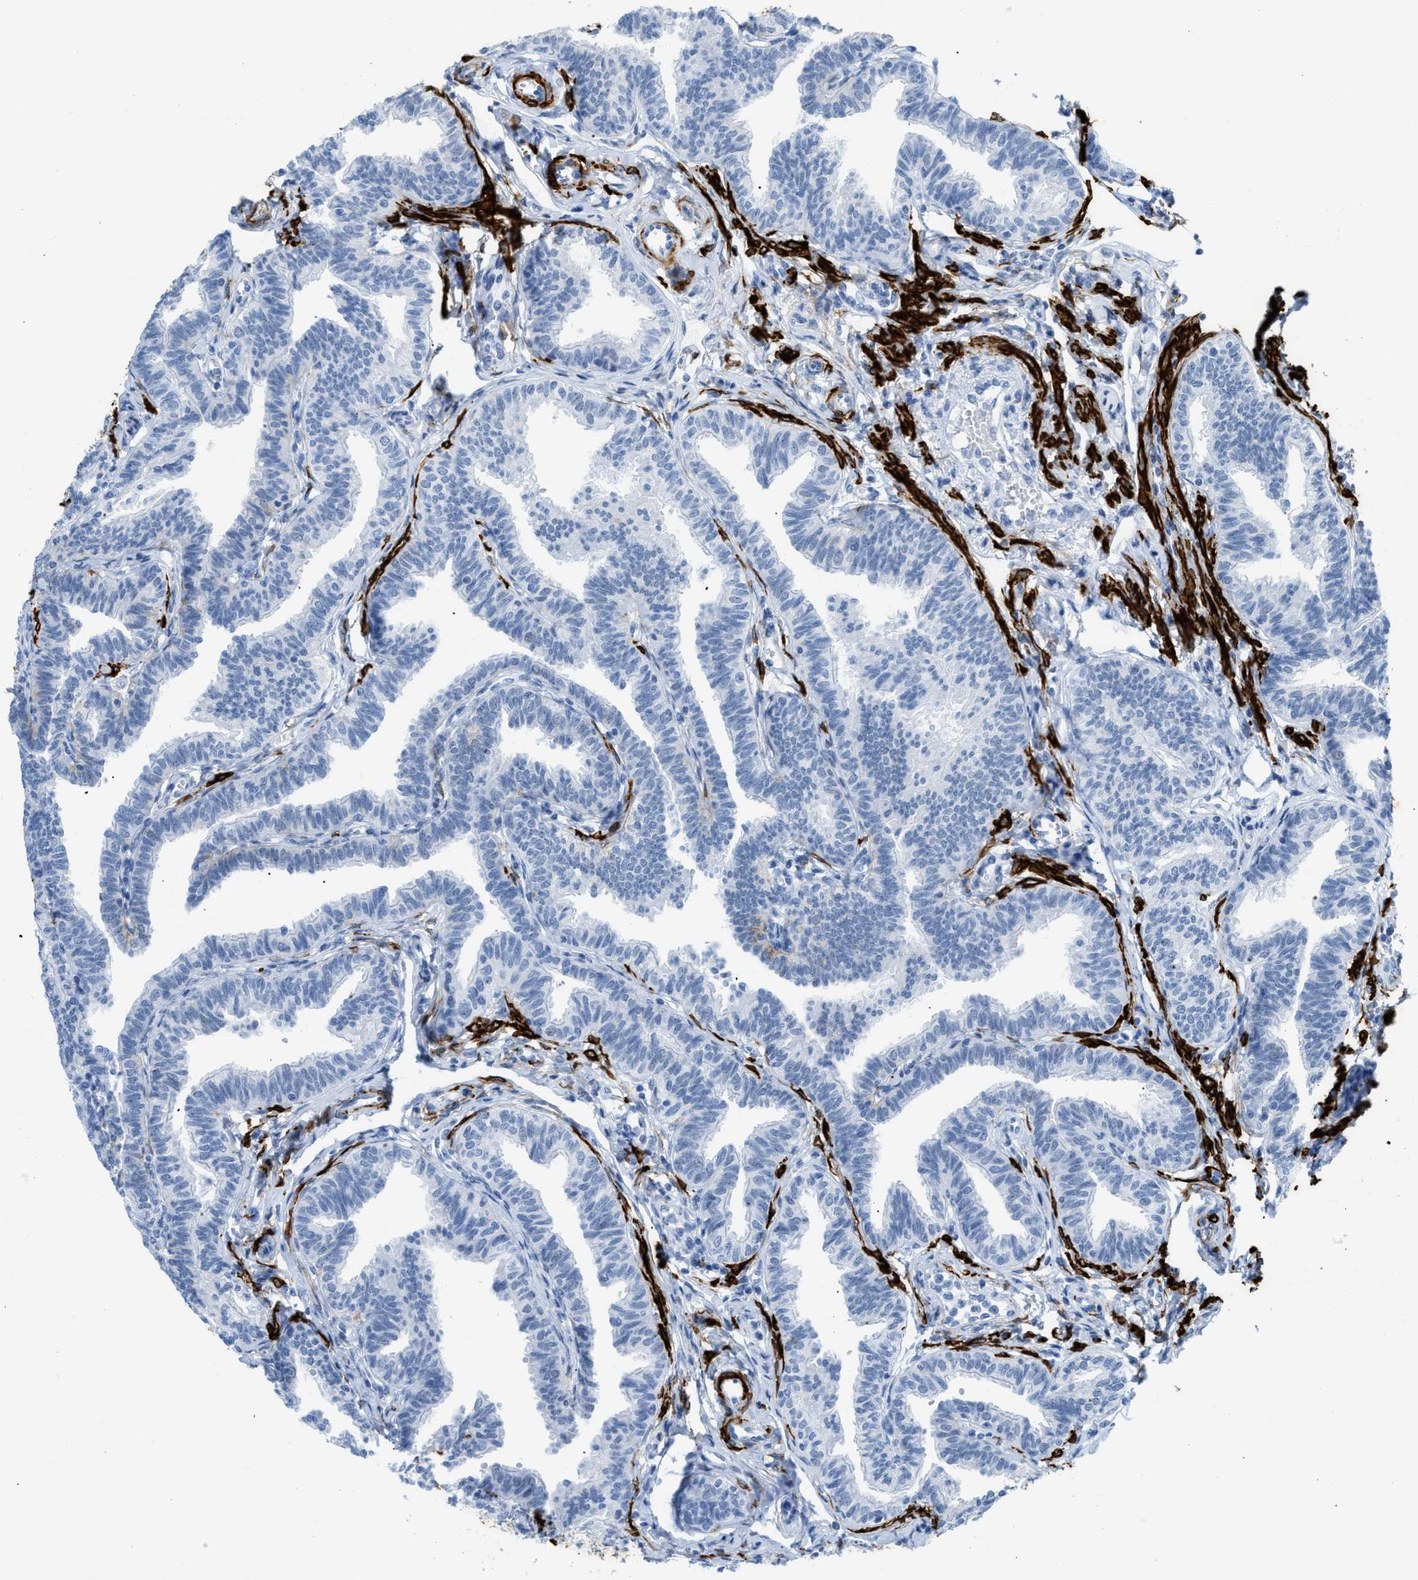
{"staining": {"intensity": "negative", "quantity": "none", "location": "none"}, "tissue": "fallopian tube", "cell_type": "Glandular cells", "image_type": "normal", "snomed": [{"axis": "morphology", "description": "Normal tissue, NOS"}, {"axis": "topography", "description": "Fallopian tube"}, {"axis": "topography", "description": "Ovary"}], "caption": "High power microscopy image of an immunohistochemistry (IHC) photomicrograph of normal fallopian tube, revealing no significant expression in glandular cells. The staining was performed using DAB (3,3'-diaminobenzidine) to visualize the protein expression in brown, while the nuclei were stained in blue with hematoxylin (Magnification: 20x).", "gene": "DES", "patient": {"sex": "female", "age": 23}}